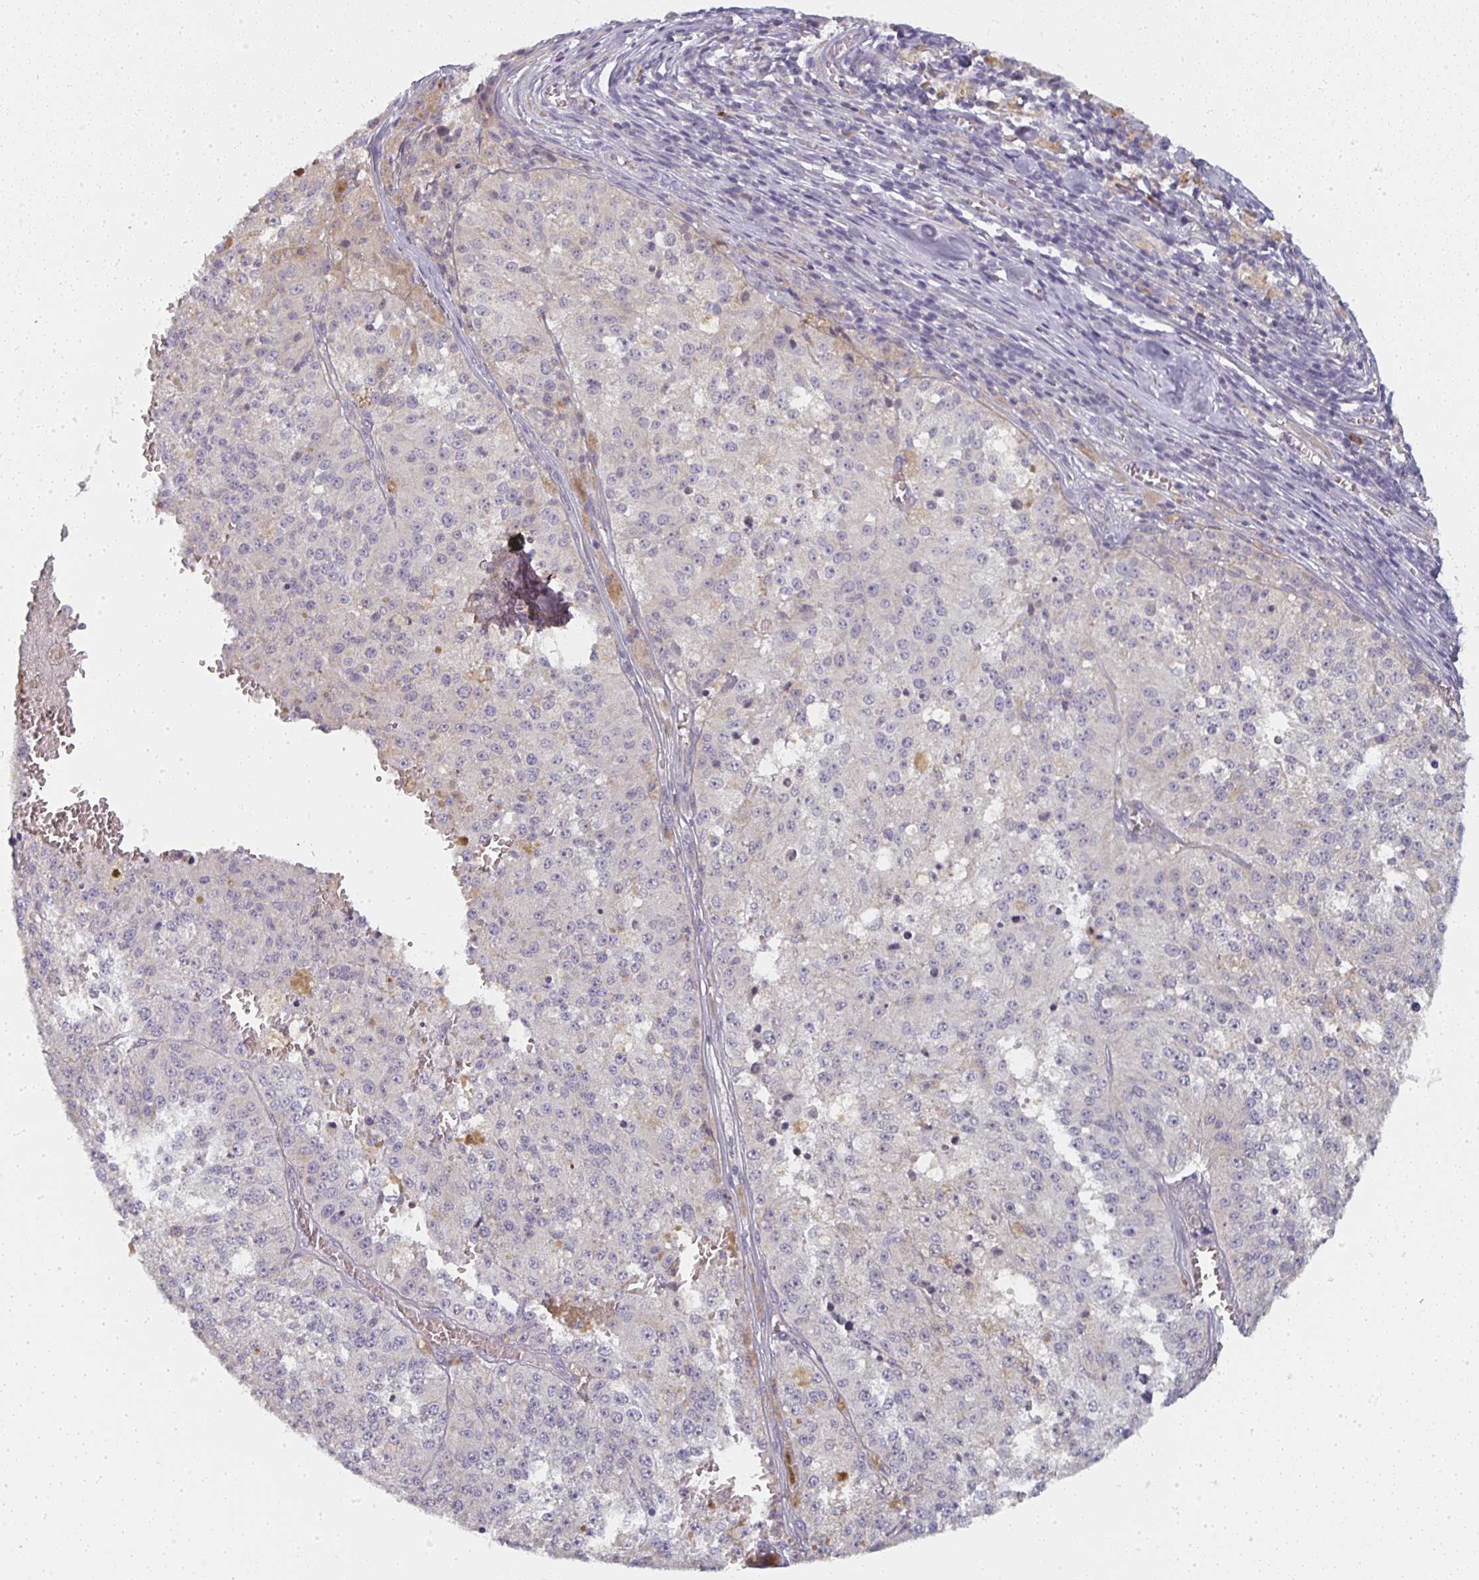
{"staining": {"intensity": "negative", "quantity": "none", "location": "none"}, "tissue": "melanoma", "cell_type": "Tumor cells", "image_type": "cancer", "snomed": [{"axis": "morphology", "description": "Malignant melanoma, Metastatic site"}, {"axis": "topography", "description": "Lymph node"}], "caption": "An image of human melanoma is negative for staining in tumor cells.", "gene": "CTHRC1", "patient": {"sex": "female", "age": 64}}